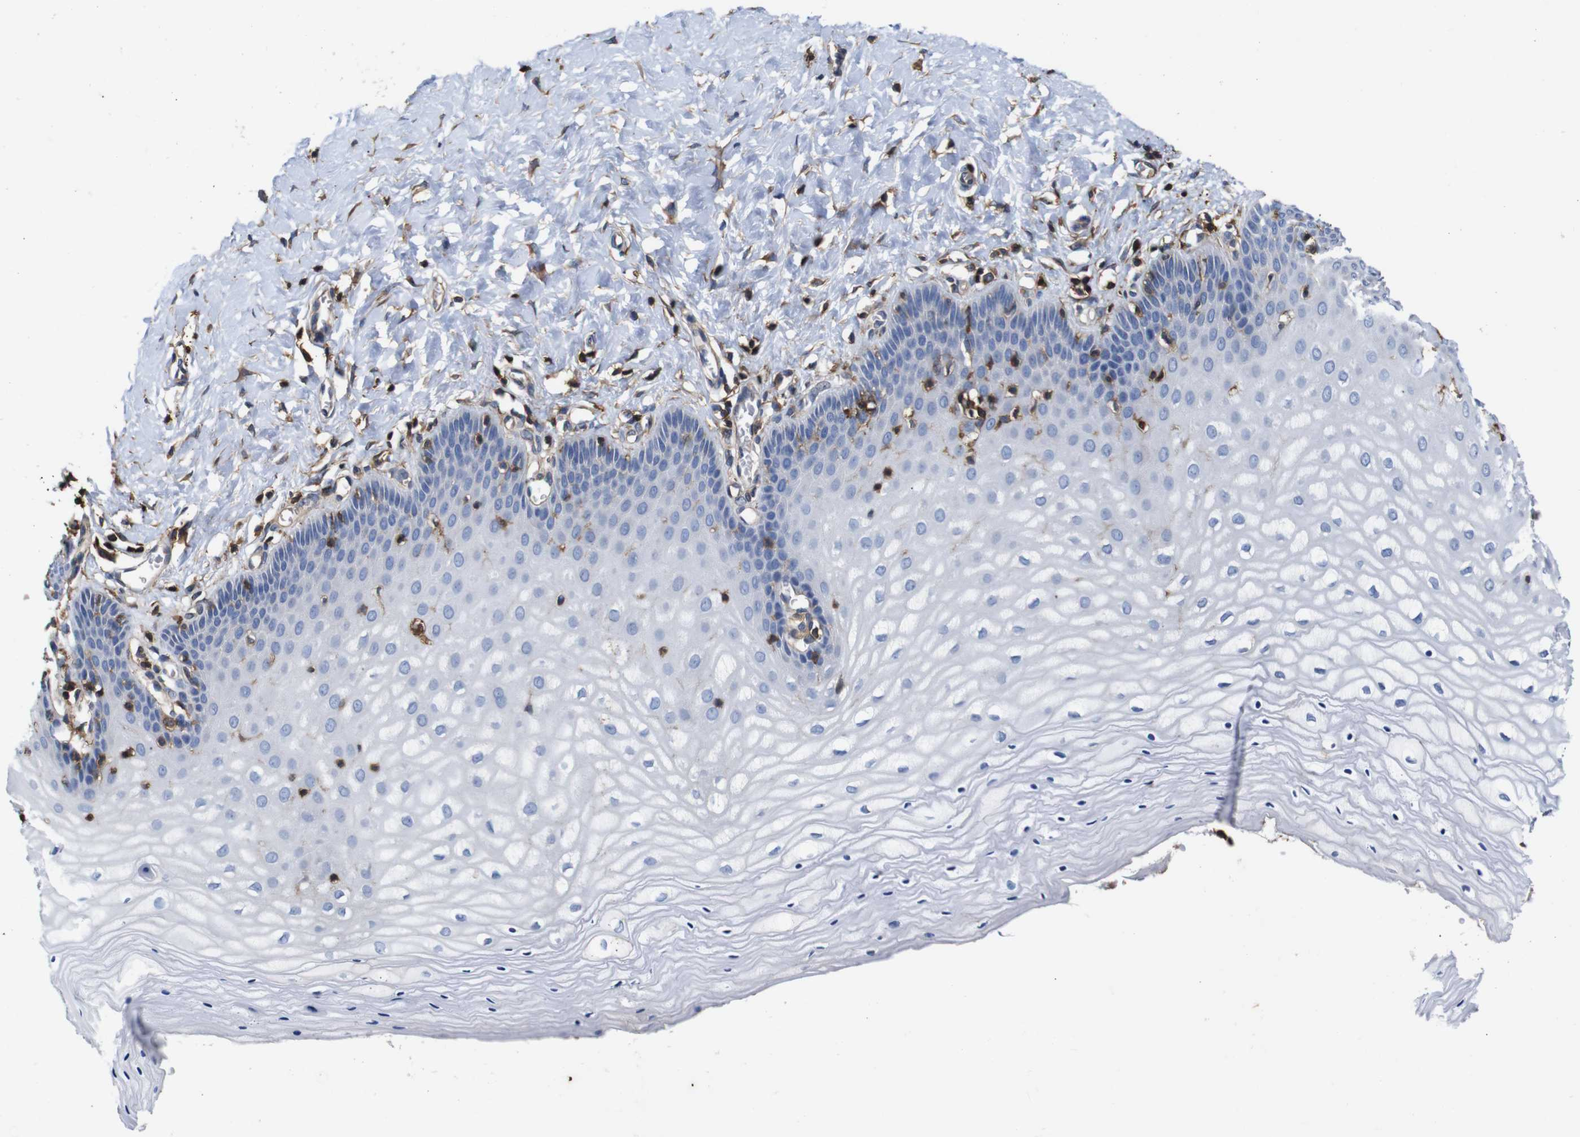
{"staining": {"intensity": "negative", "quantity": "none", "location": "none"}, "tissue": "cervix", "cell_type": "Glandular cells", "image_type": "normal", "snomed": [{"axis": "morphology", "description": "Normal tissue, NOS"}, {"axis": "topography", "description": "Cervix"}], "caption": "High magnification brightfield microscopy of unremarkable cervix stained with DAB (3,3'-diaminobenzidine) (brown) and counterstained with hematoxylin (blue): glandular cells show no significant positivity.", "gene": "PI4KA", "patient": {"sex": "female", "age": 55}}